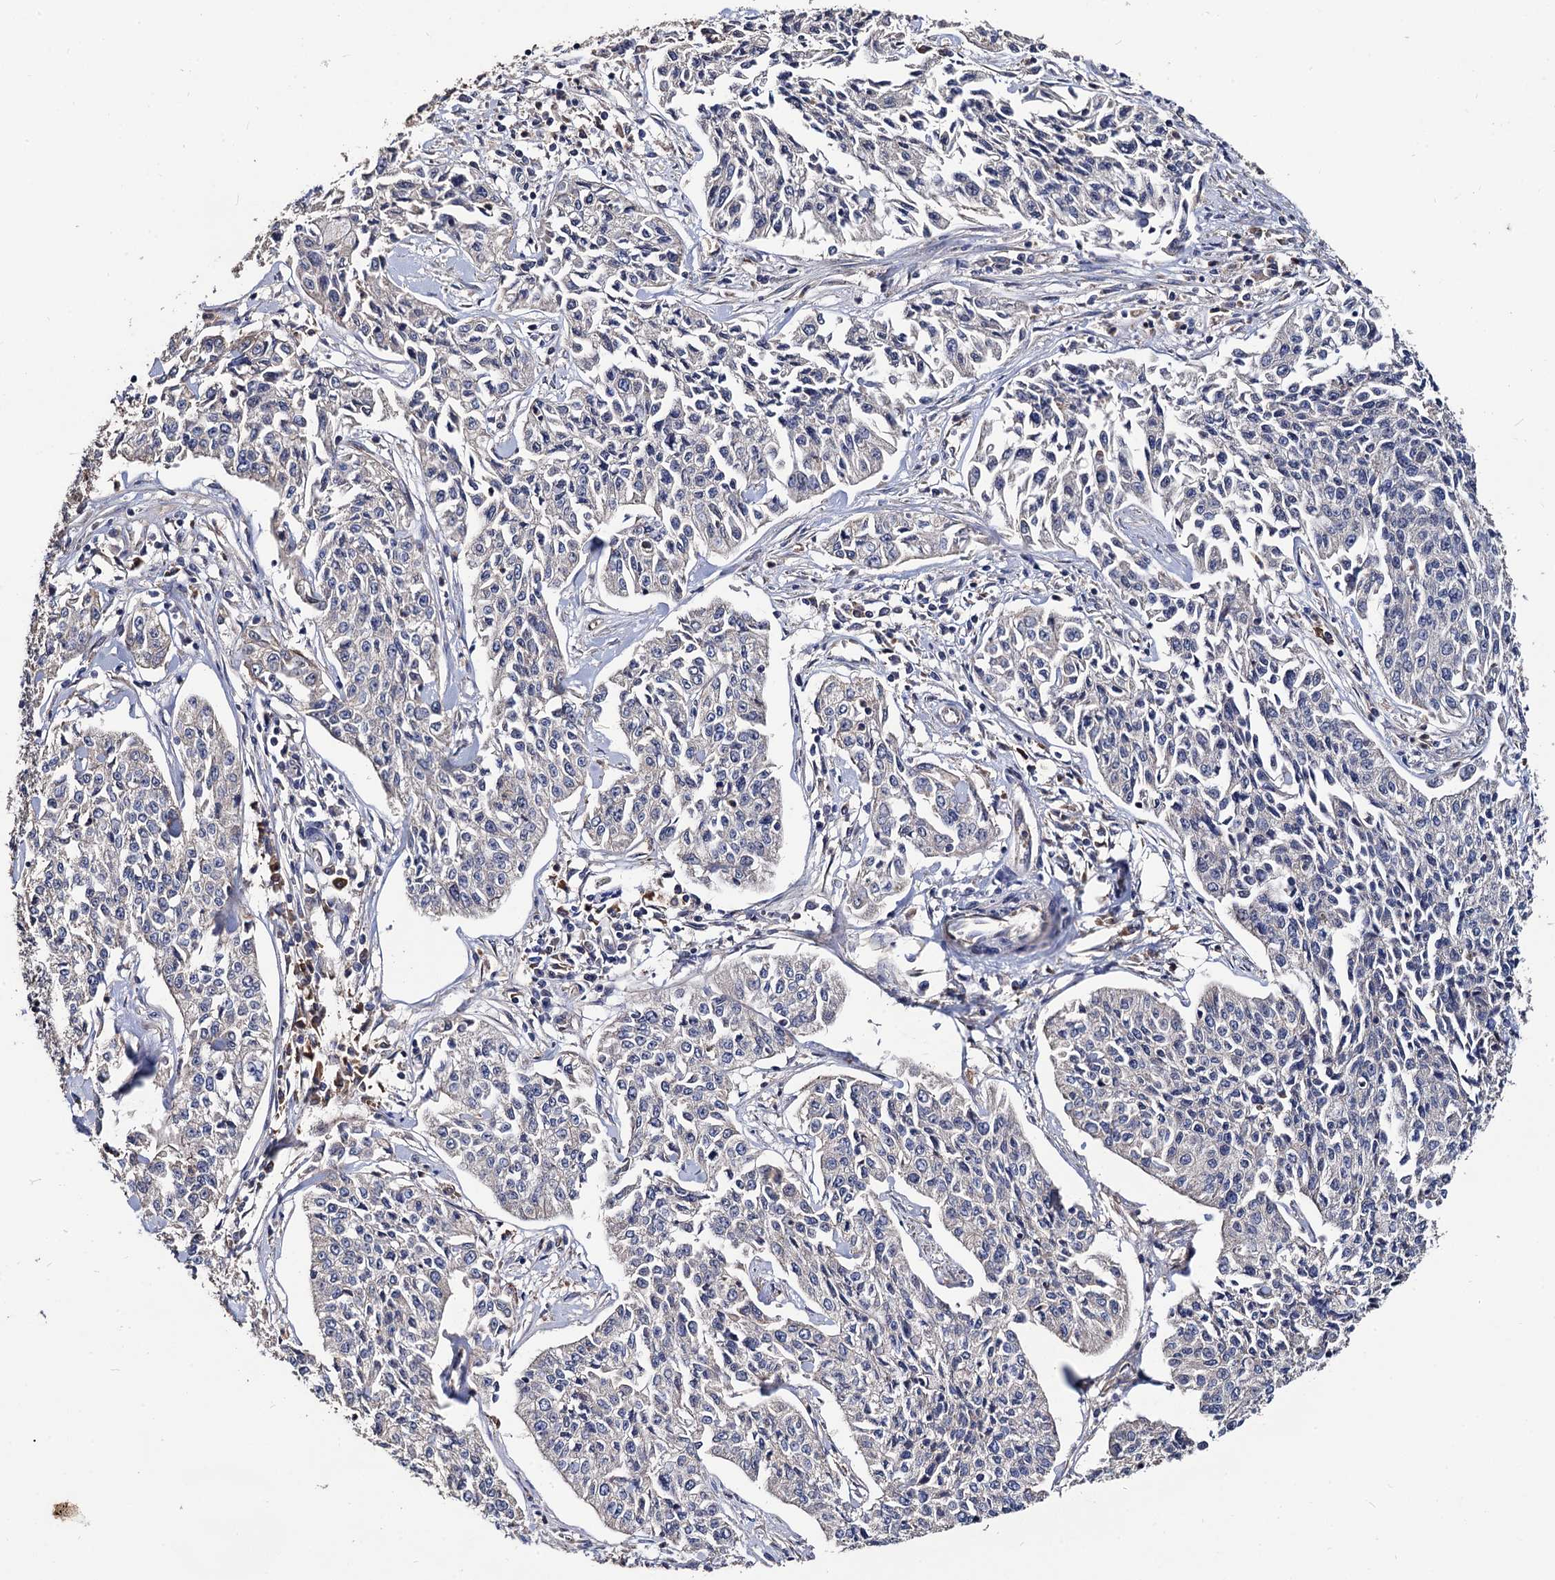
{"staining": {"intensity": "negative", "quantity": "none", "location": "none"}, "tissue": "cervical cancer", "cell_type": "Tumor cells", "image_type": "cancer", "snomed": [{"axis": "morphology", "description": "Squamous cell carcinoma, NOS"}, {"axis": "topography", "description": "Cervix"}], "caption": "There is no significant positivity in tumor cells of squamous cell carcinoma (cervical).", "gene": "RASSF1", "patient": {"sex": "female", "age": 35}}